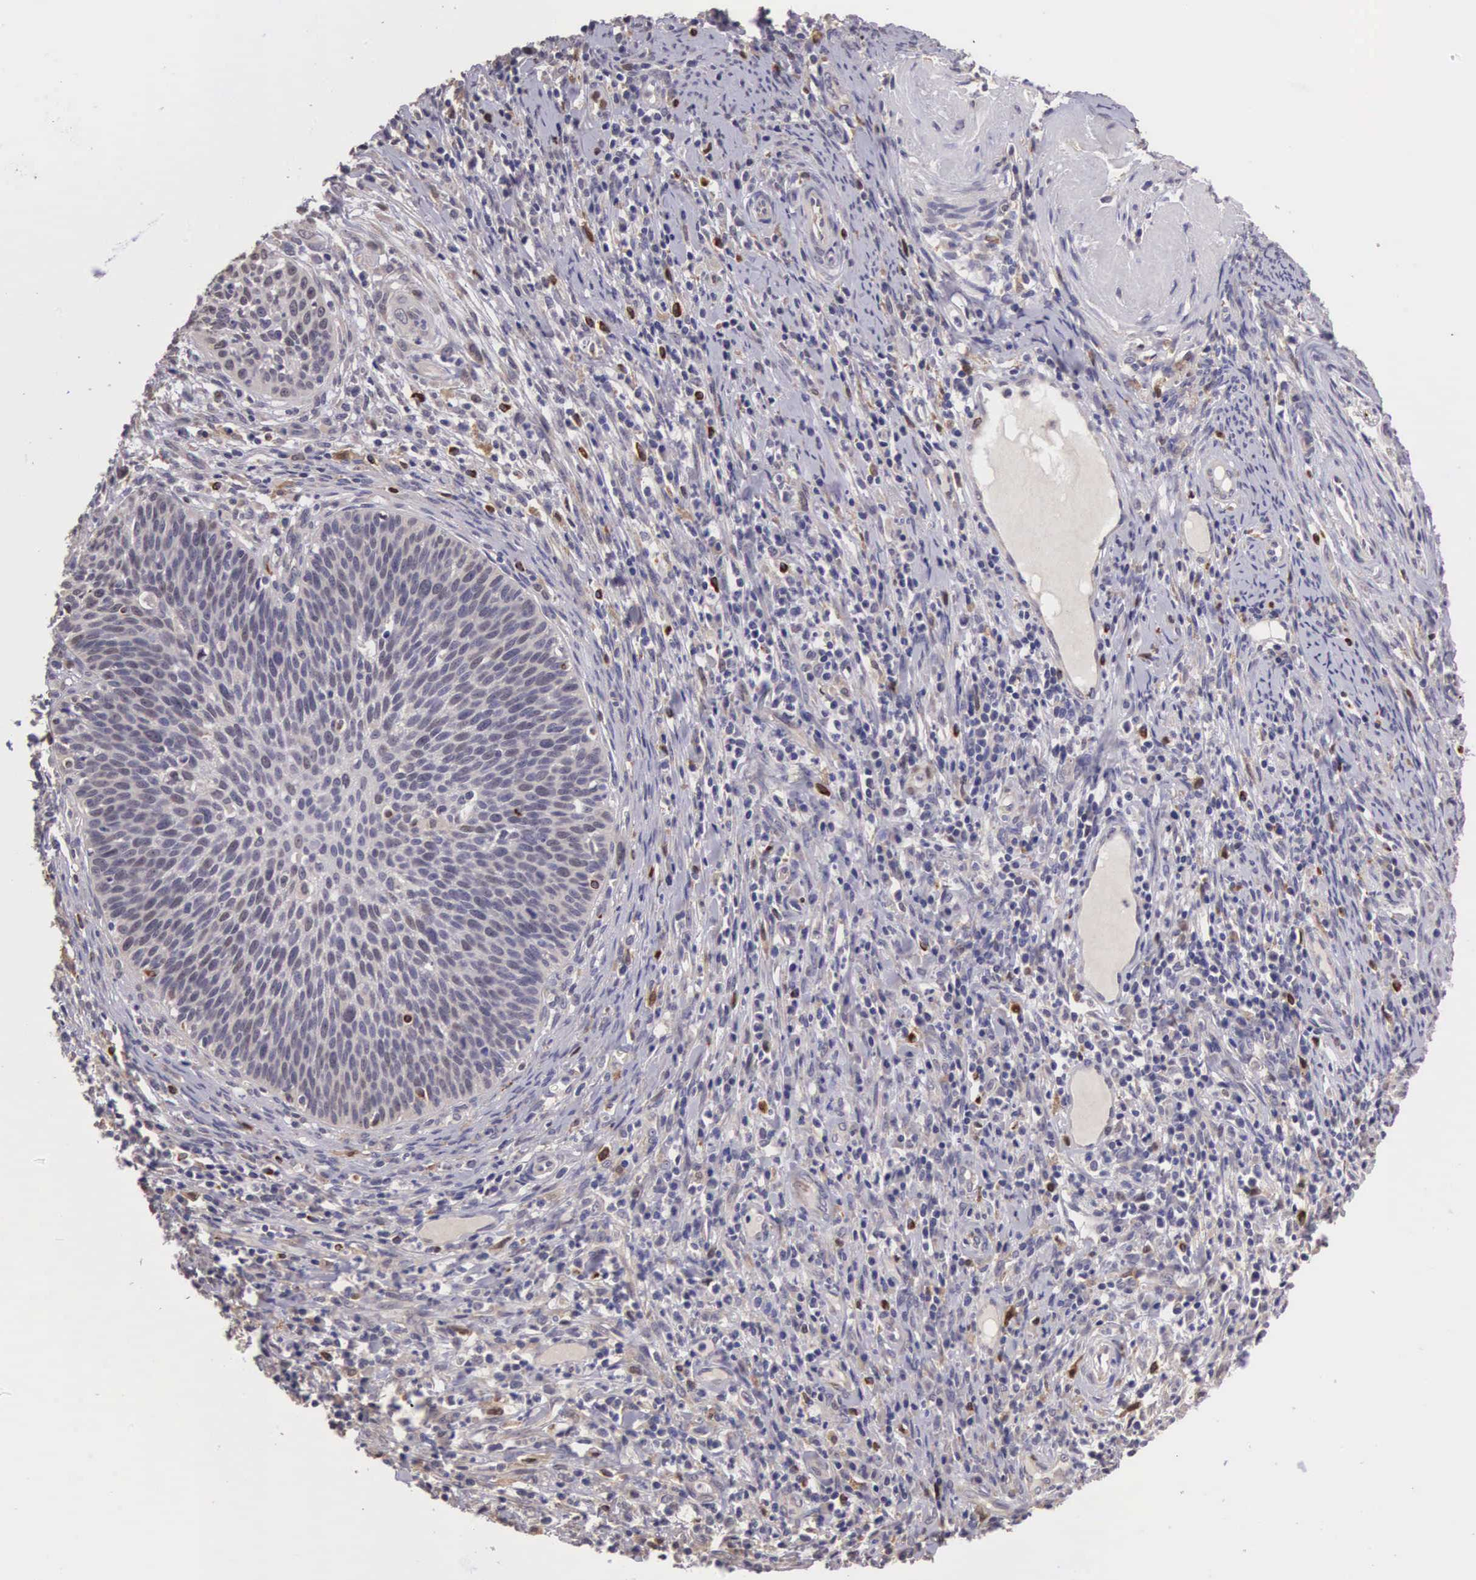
{"staining": {"intensity": "weak", "quantity": "<25%", "location": "nuclear"}, "tissue": "cervical cancer", "cell_type": "Tumor cells", "image_type": "cancer", "snomed": [{"axis": "morphology", "description": "Squamous cell carcinoma, NOS"}, {"axis": "topography", "description": "Cervix"}], "caption": "An immunohistochemistry (IHC) image of cervical cancer is shown. There is no staining in tumor cells of cervical cancer.", "gene": "CDC45", "patient": {"sex": "female", "age": 41}}